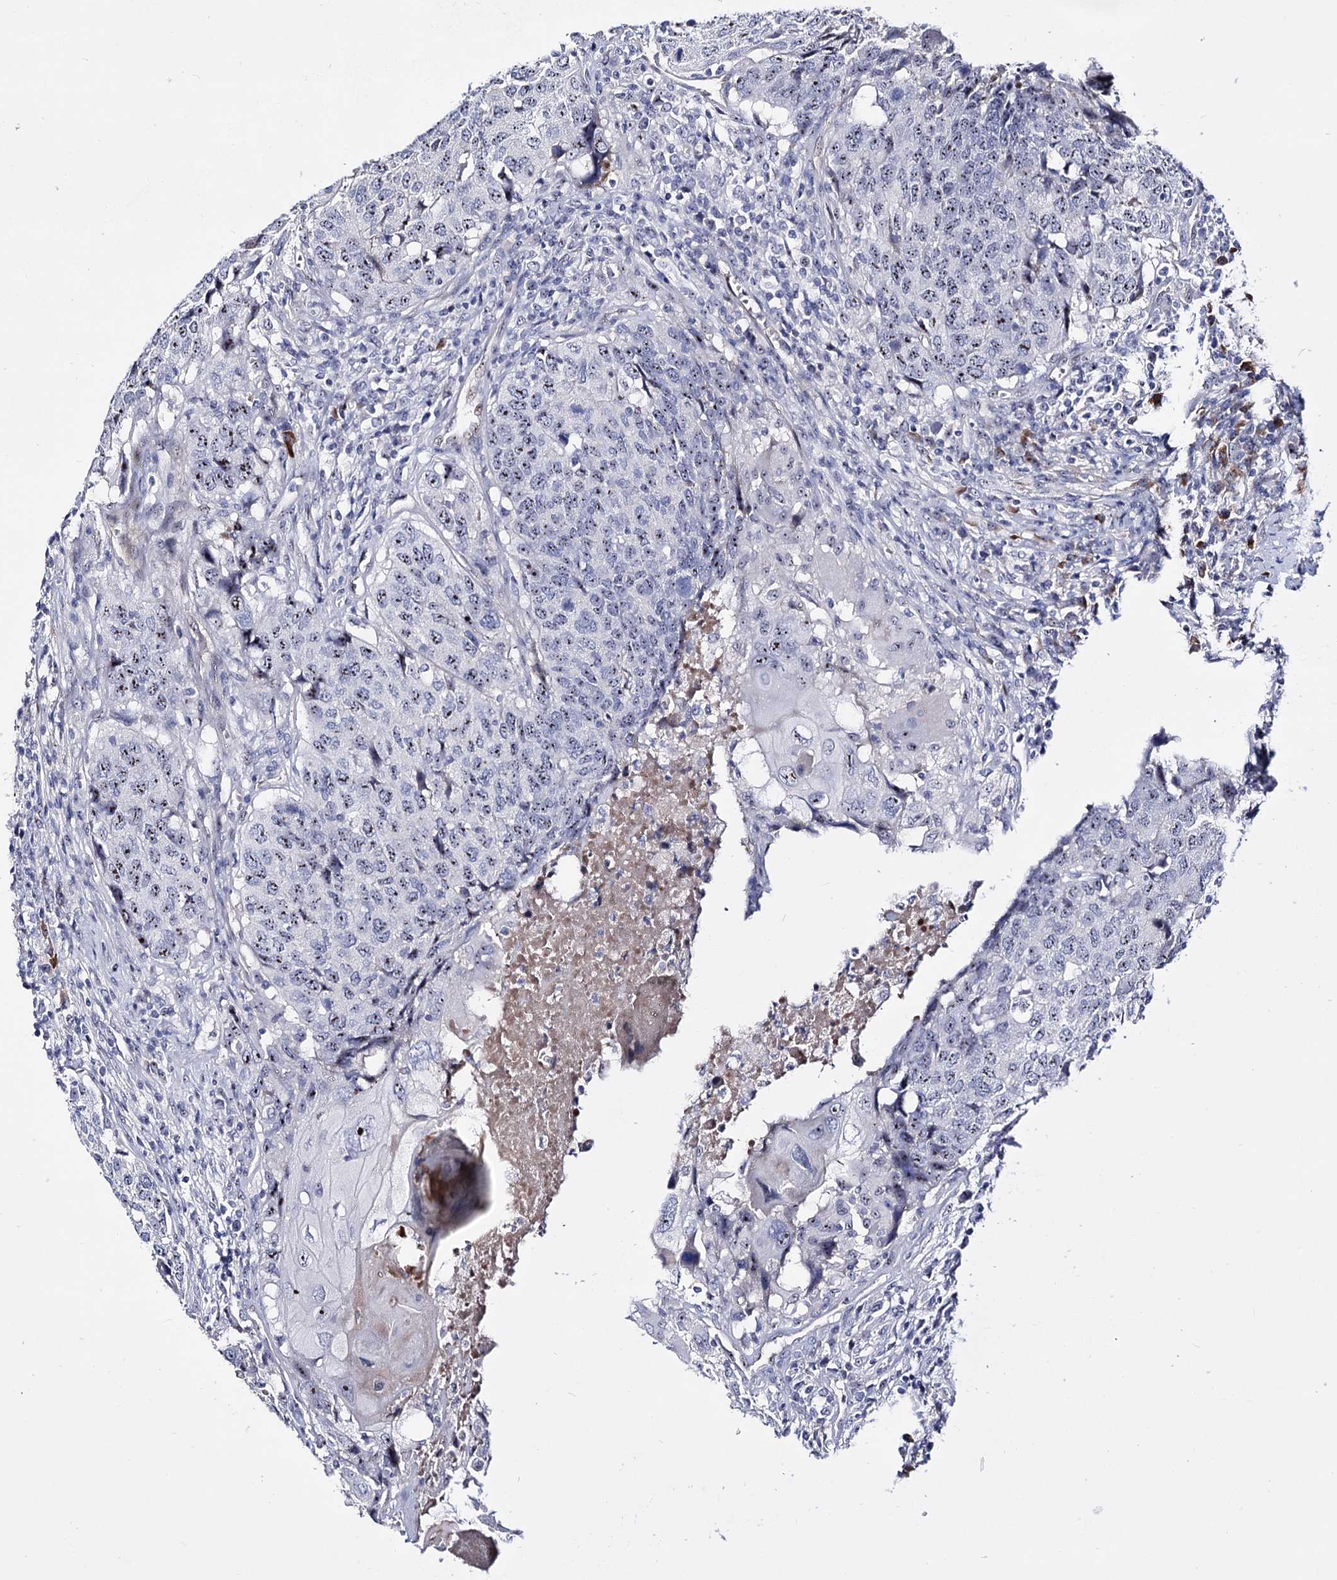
{"staining": {"intensity": "moderate", "quantity": "25%-75%", "location": "nuclear"}, "tissue": "head and neck cancer", "cell_type": "Tumor cells", "image_type": "cancer", "snomed": [{"axis": "morphology", "description": "Squamous cell carcinoma, NOS"}, {"axis": "topography", "description": "Head-Neck"}], "caption": "Squamous cell carcinoma (head and neck) tissue displays moderate nuclear expression in approximately 25%-75% of tumor cells, visualized by immunohistochemistry.", "gene": "PCGF5", "patient": {"sex": "male", "age": 66}}